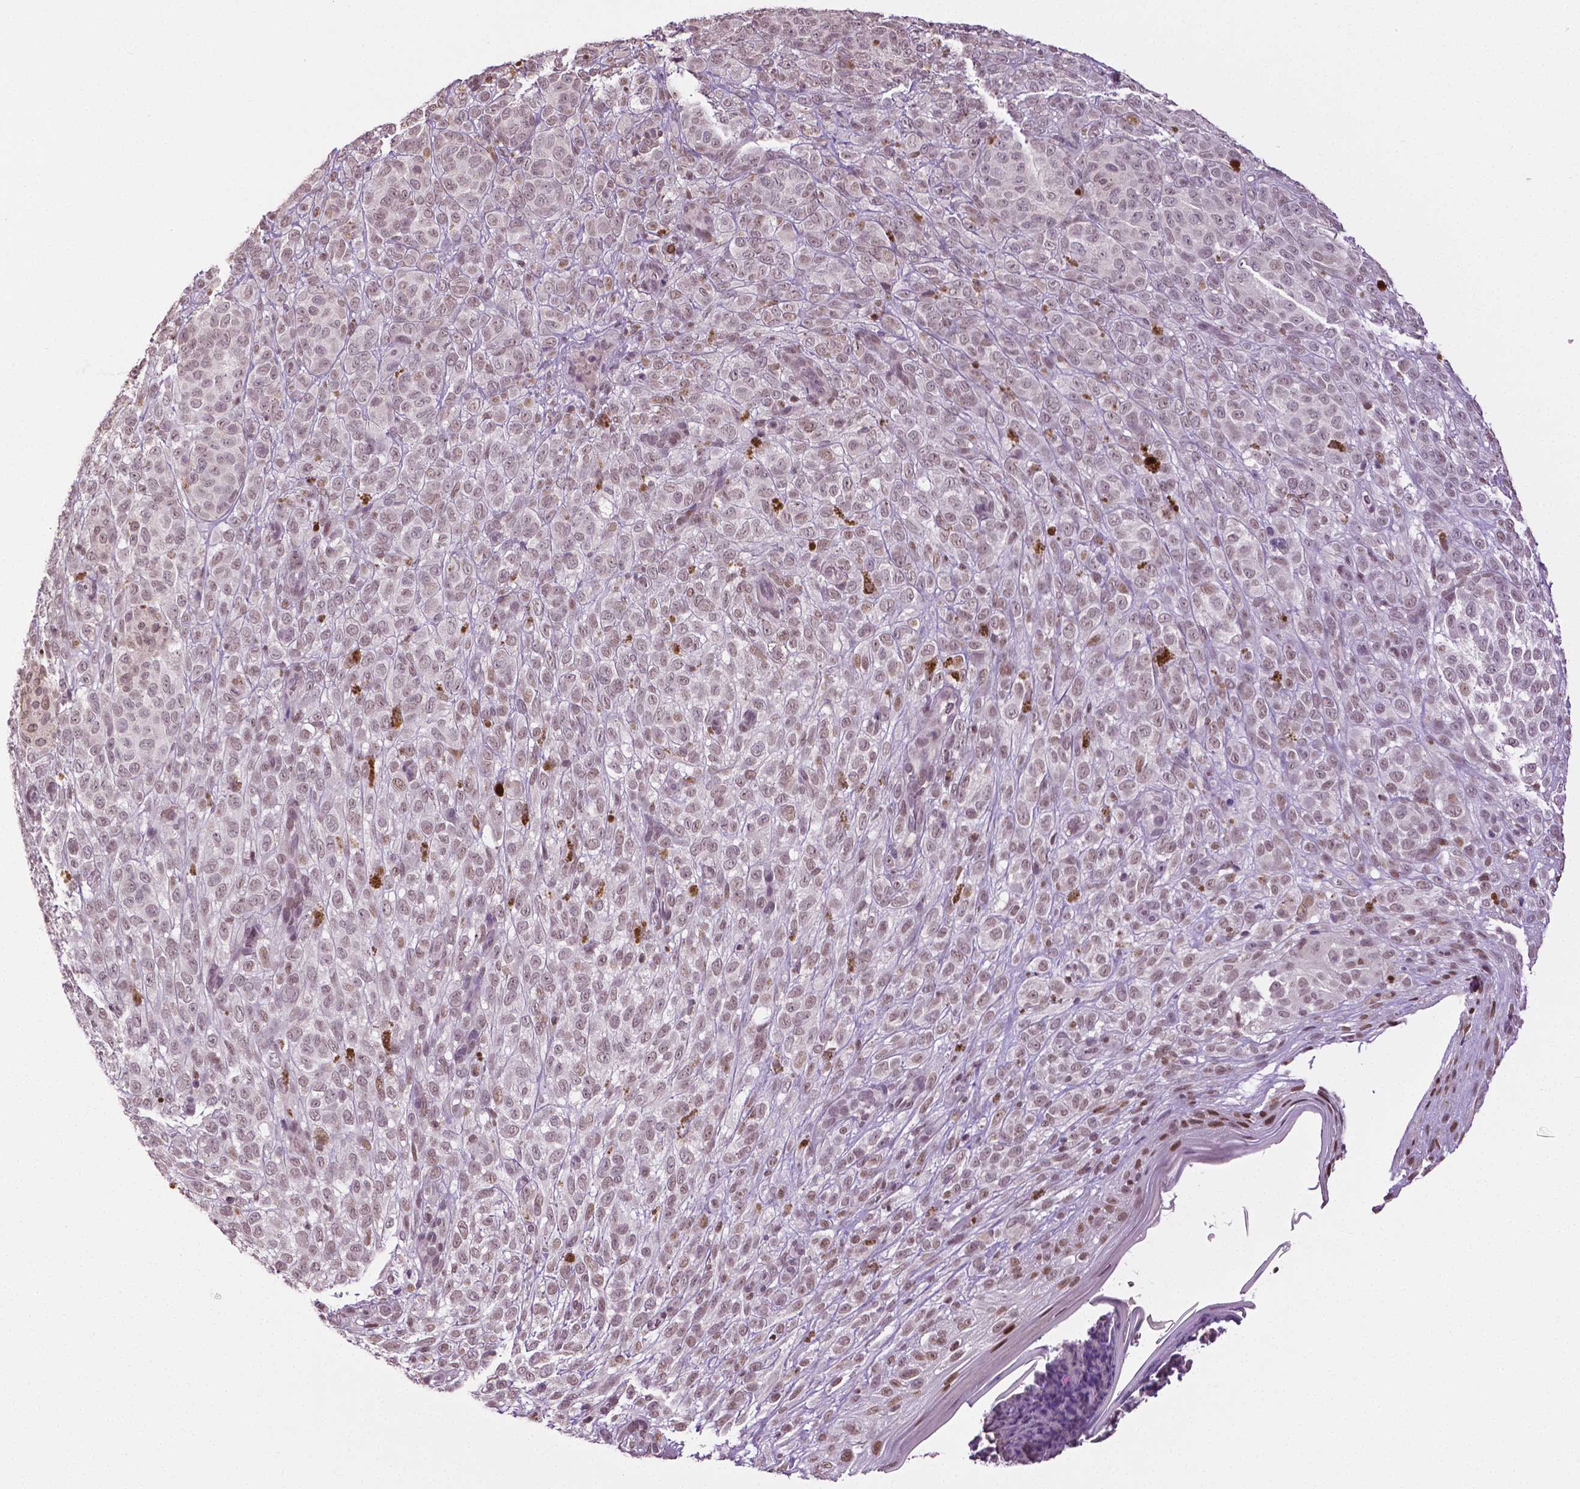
{"staining": {"intensity": "weak", "quantity": "25%-75%", "location": "nuclear"}, "tissue": "melanoma", "cell_type": "Tumor cells", "image_type": "cancer", "snomed": [{"axis": "morphology", "description": "Malignant melanoma, NOS"}, {"axis": "topography", "description": "Skin"}], "caption": "IHC micrograph of neoplastic tissue: melanoma stained using immunohistochemistry reveals low levels of weak protein expression localized specifically in the nuclear of tumor cells, appearing as a nuclear brown color.", "gene": "DLX5", "patient": {"sex": "female", "age": 86}}